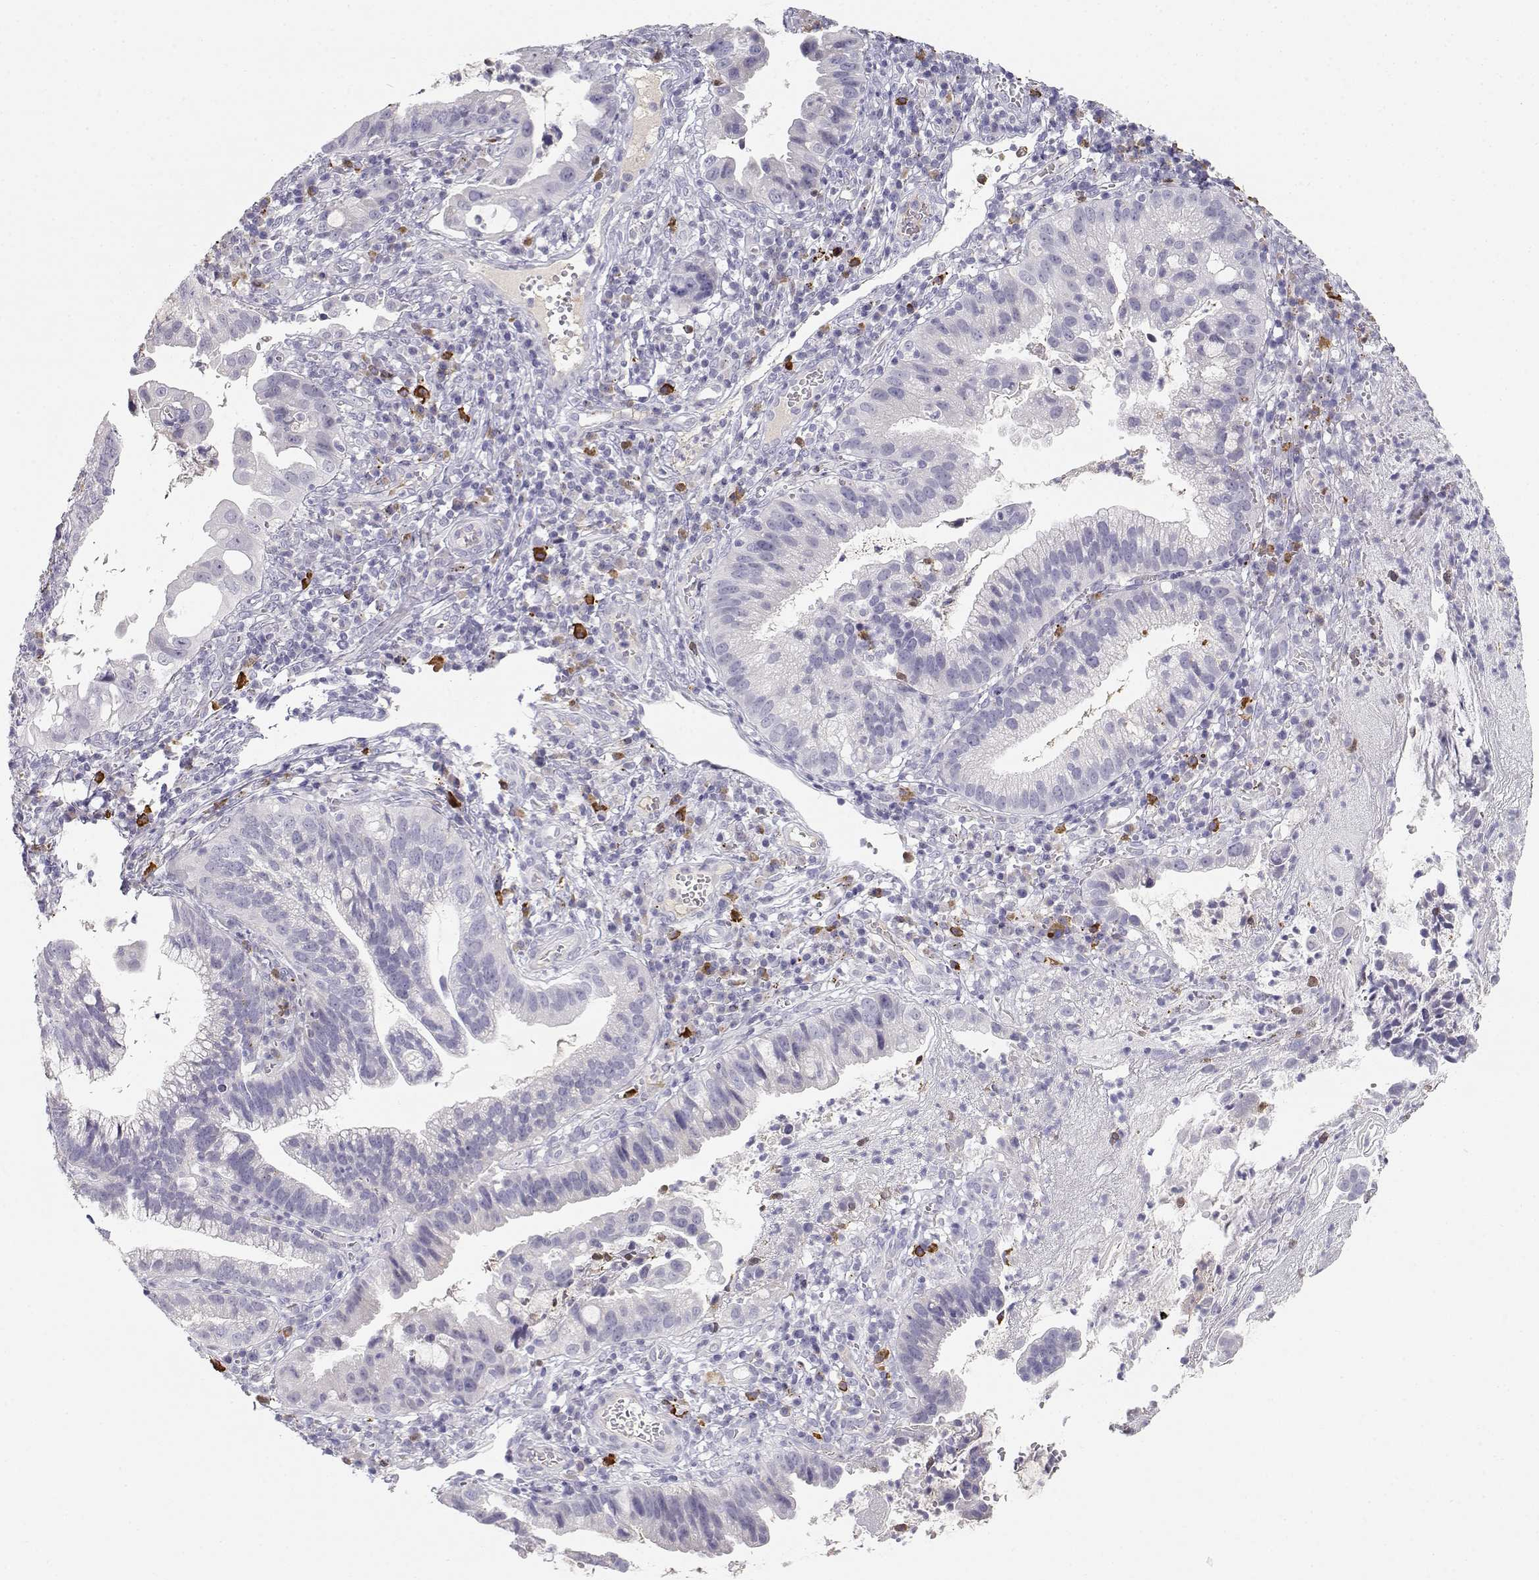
{"staining": {"intensity": "negative", "quantity": "none", "location": "none"}, "tissue": "cervical cancer", "cell_type": "Tumor cells", "image_type": "cancer", "snomed": [{"axis": "morphology", "description": "Adenocarcinoma, NOS"}, {"axis": "topography", "description": "Cervix"}], "caption": "Tumor cells show no significant expression in cervical adenocarcinoma.", "gene": "CDHR1", "patient": {"sex": "female", "age": 34}}